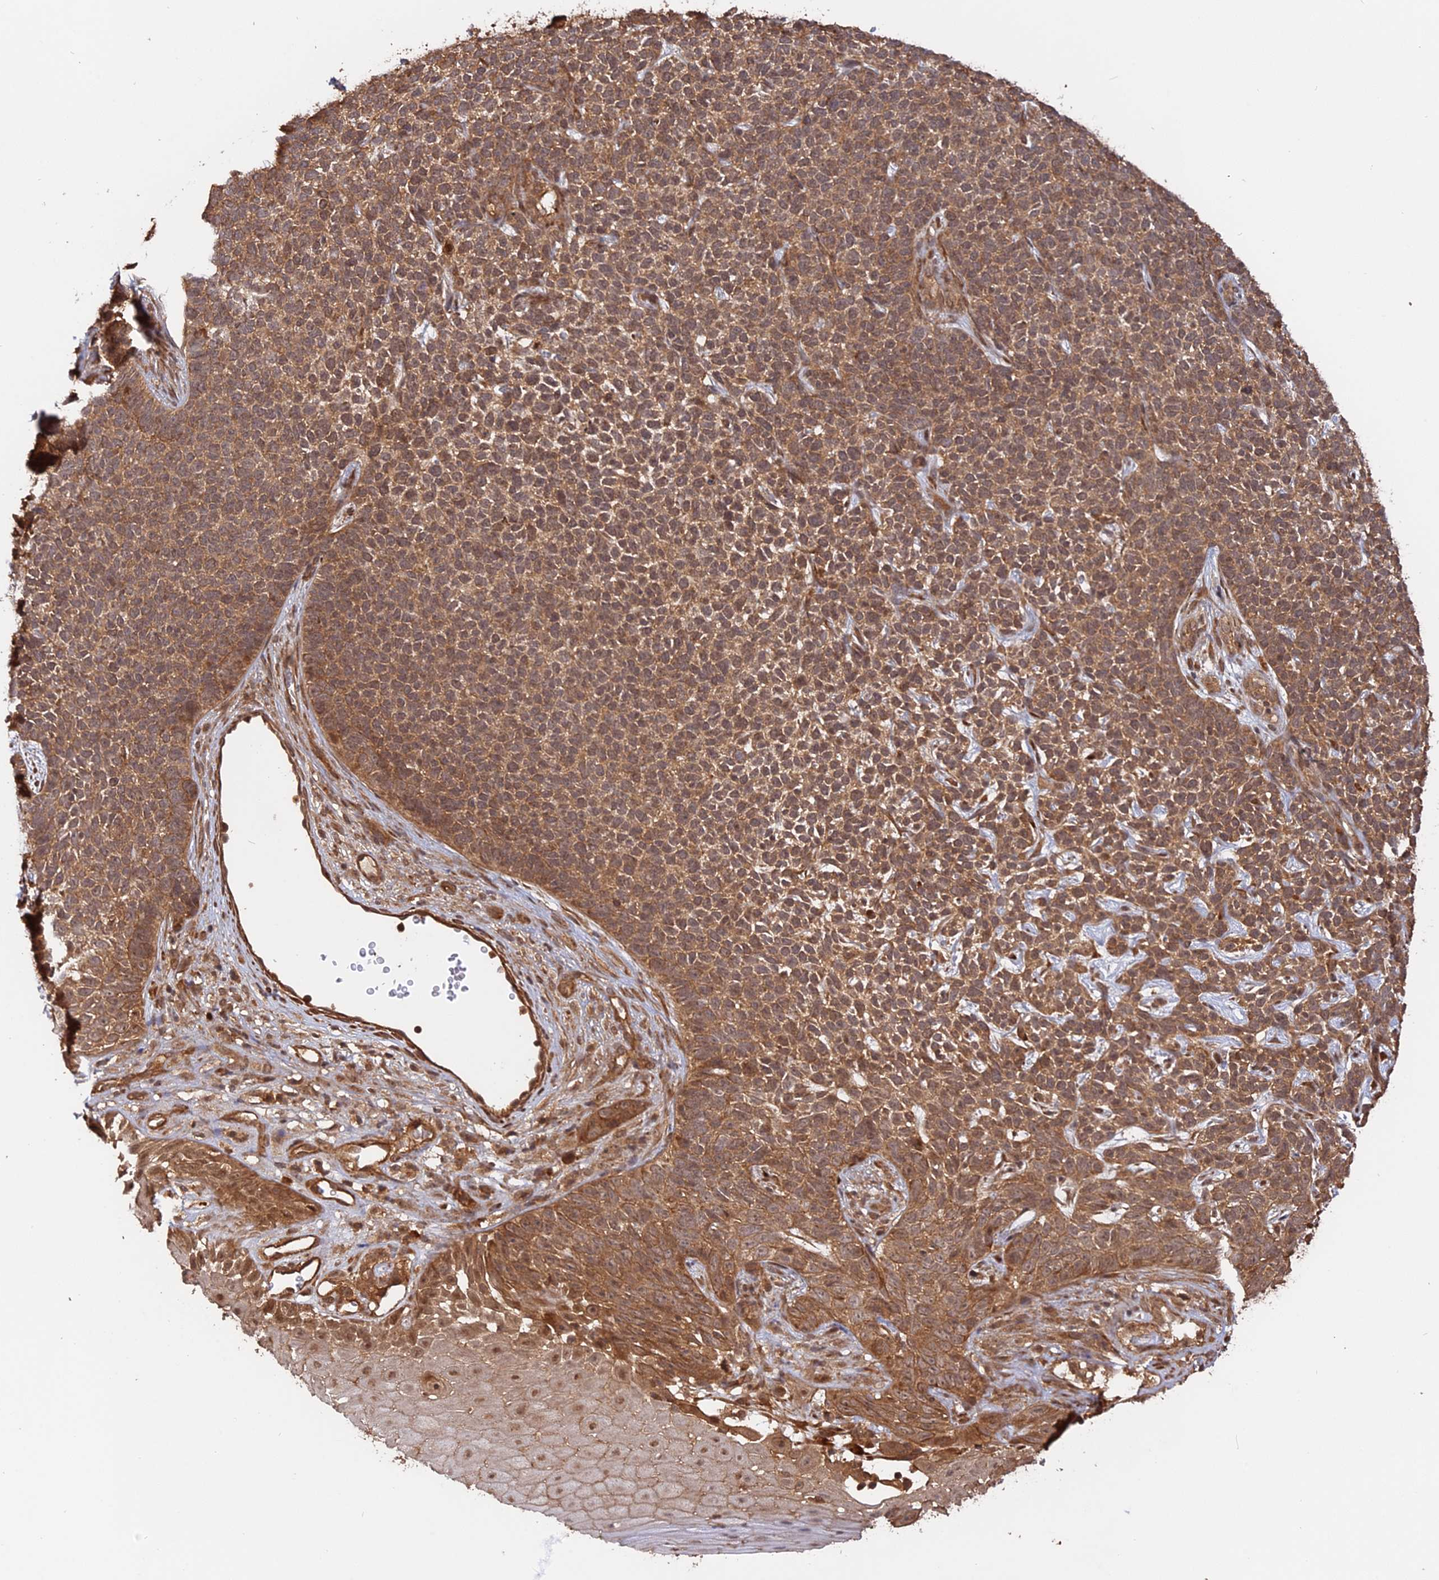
{"staining": {"intensity": "moderate", "quantity": ">75%", "location": "cytoplasmic/membranous"}, "tissue": "skin cancer", "cell_type": "Tumor cells", "image_type": "cancer", "snomed": [{"axis": "morphology", "description": "Basal cell carcinoma"}, {"axis": "topography", "description": "Skin"}], "caption": "Immunohistochemical staining of skin basal cell carcinoma reveals medium levels of moderate cytoplasmic/membranous positivity in approximately >75% of tumor cells. (DAB (3,3'-diaminobenzidine) IHC, brown staining for protein, blue staining for nuclei).", "gene": "CCDC174", "patient": {"sex": "female", "age": 84}}